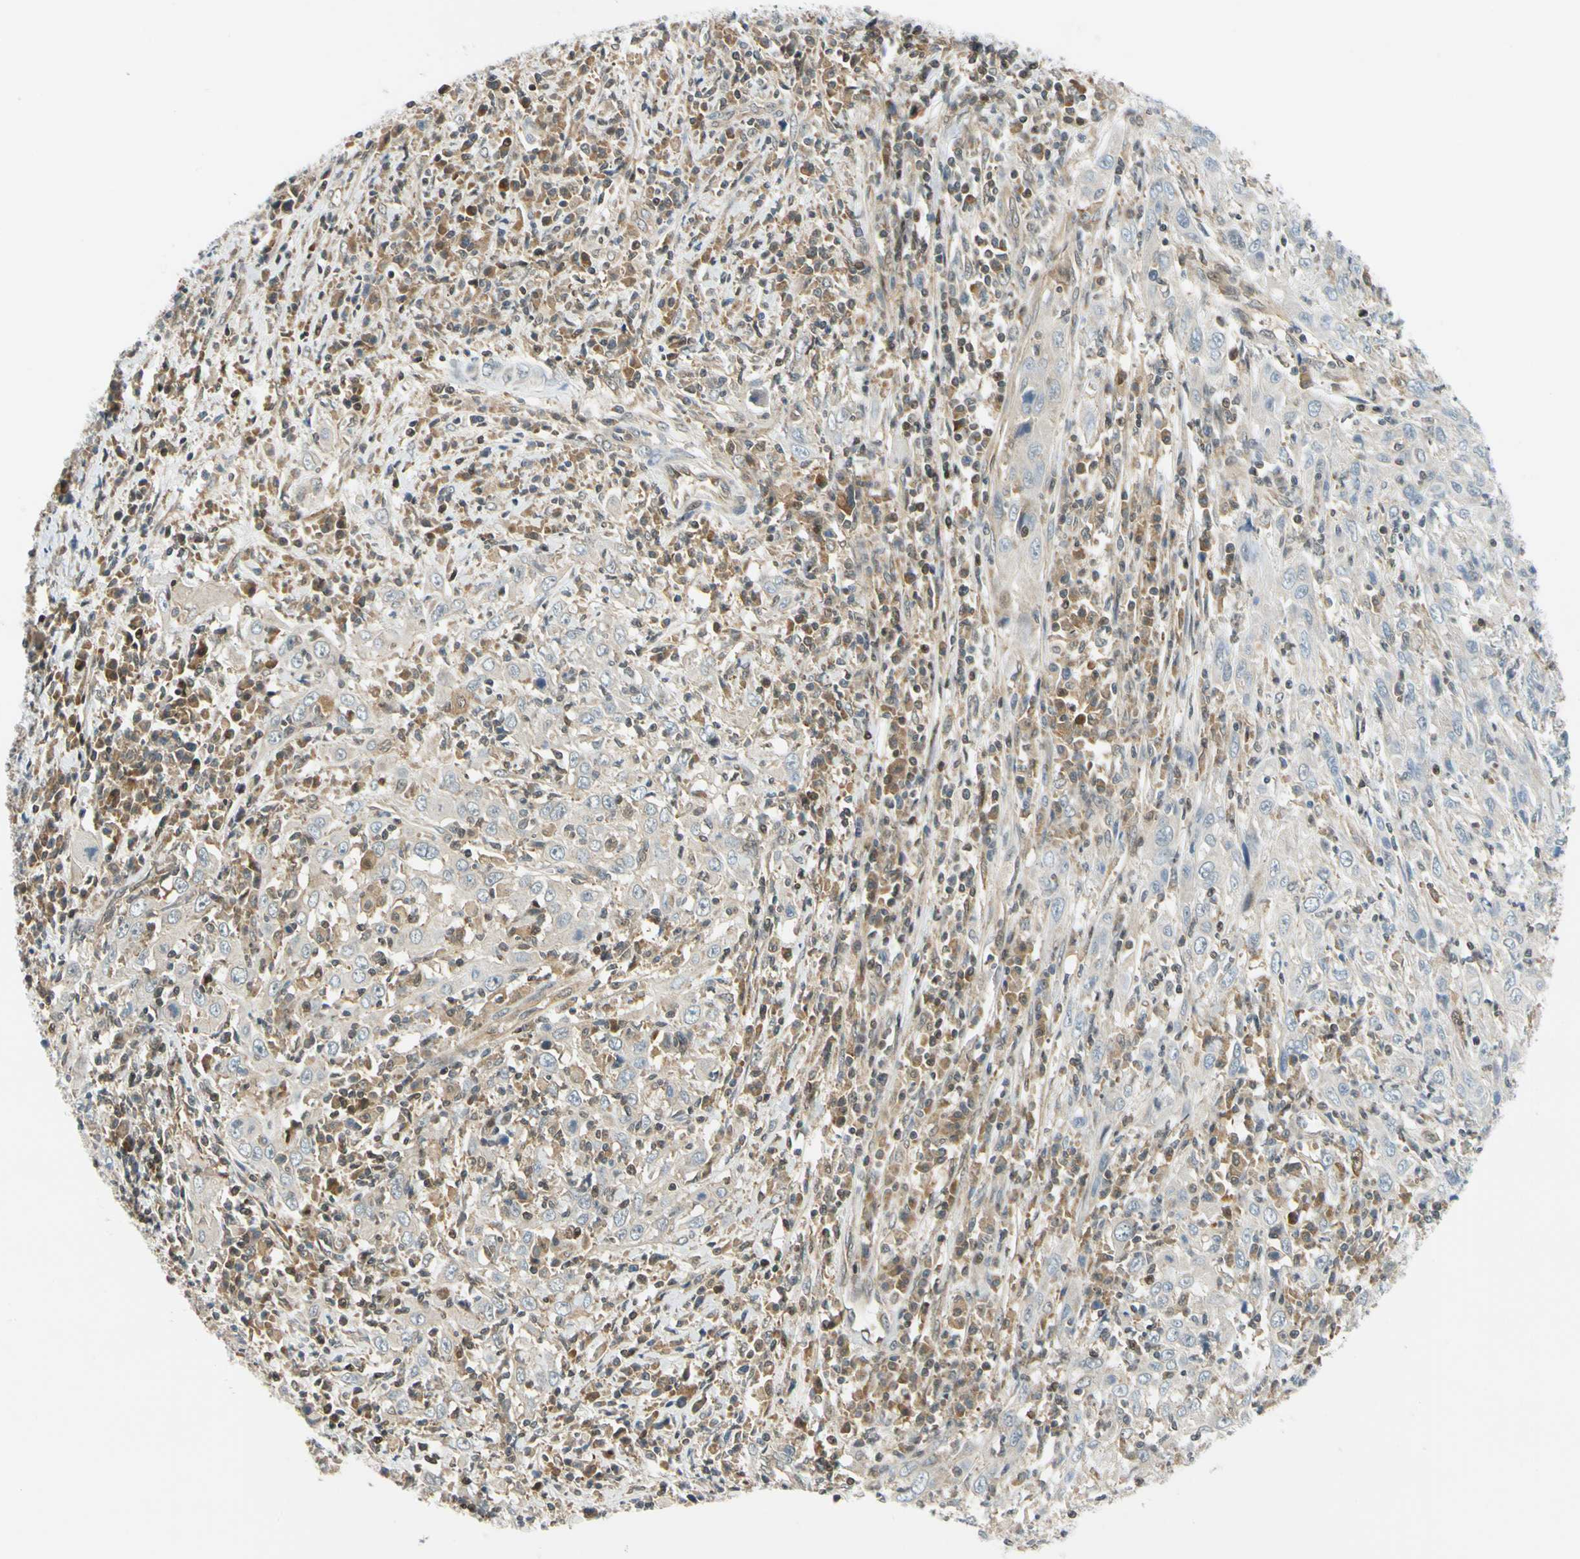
{"staining": {"intensity": "negative", "quantity": "none", "location": "none"}, "tissue": "cervical cancer", "cell_type": "Tumor cells", "image_type": "cancer", "snomed": [{"axis": "morphology", "description": "Squamous cell carcinoma, NOS"}, {"axis": "topography", "description": "Cervix"}], "caption": "Immunohistochemical staining of cervical cancer demonstrates no significant expression in tumor cells.", "gene": "MAPK9", "patient": {"sex": "female", "age": 46}}